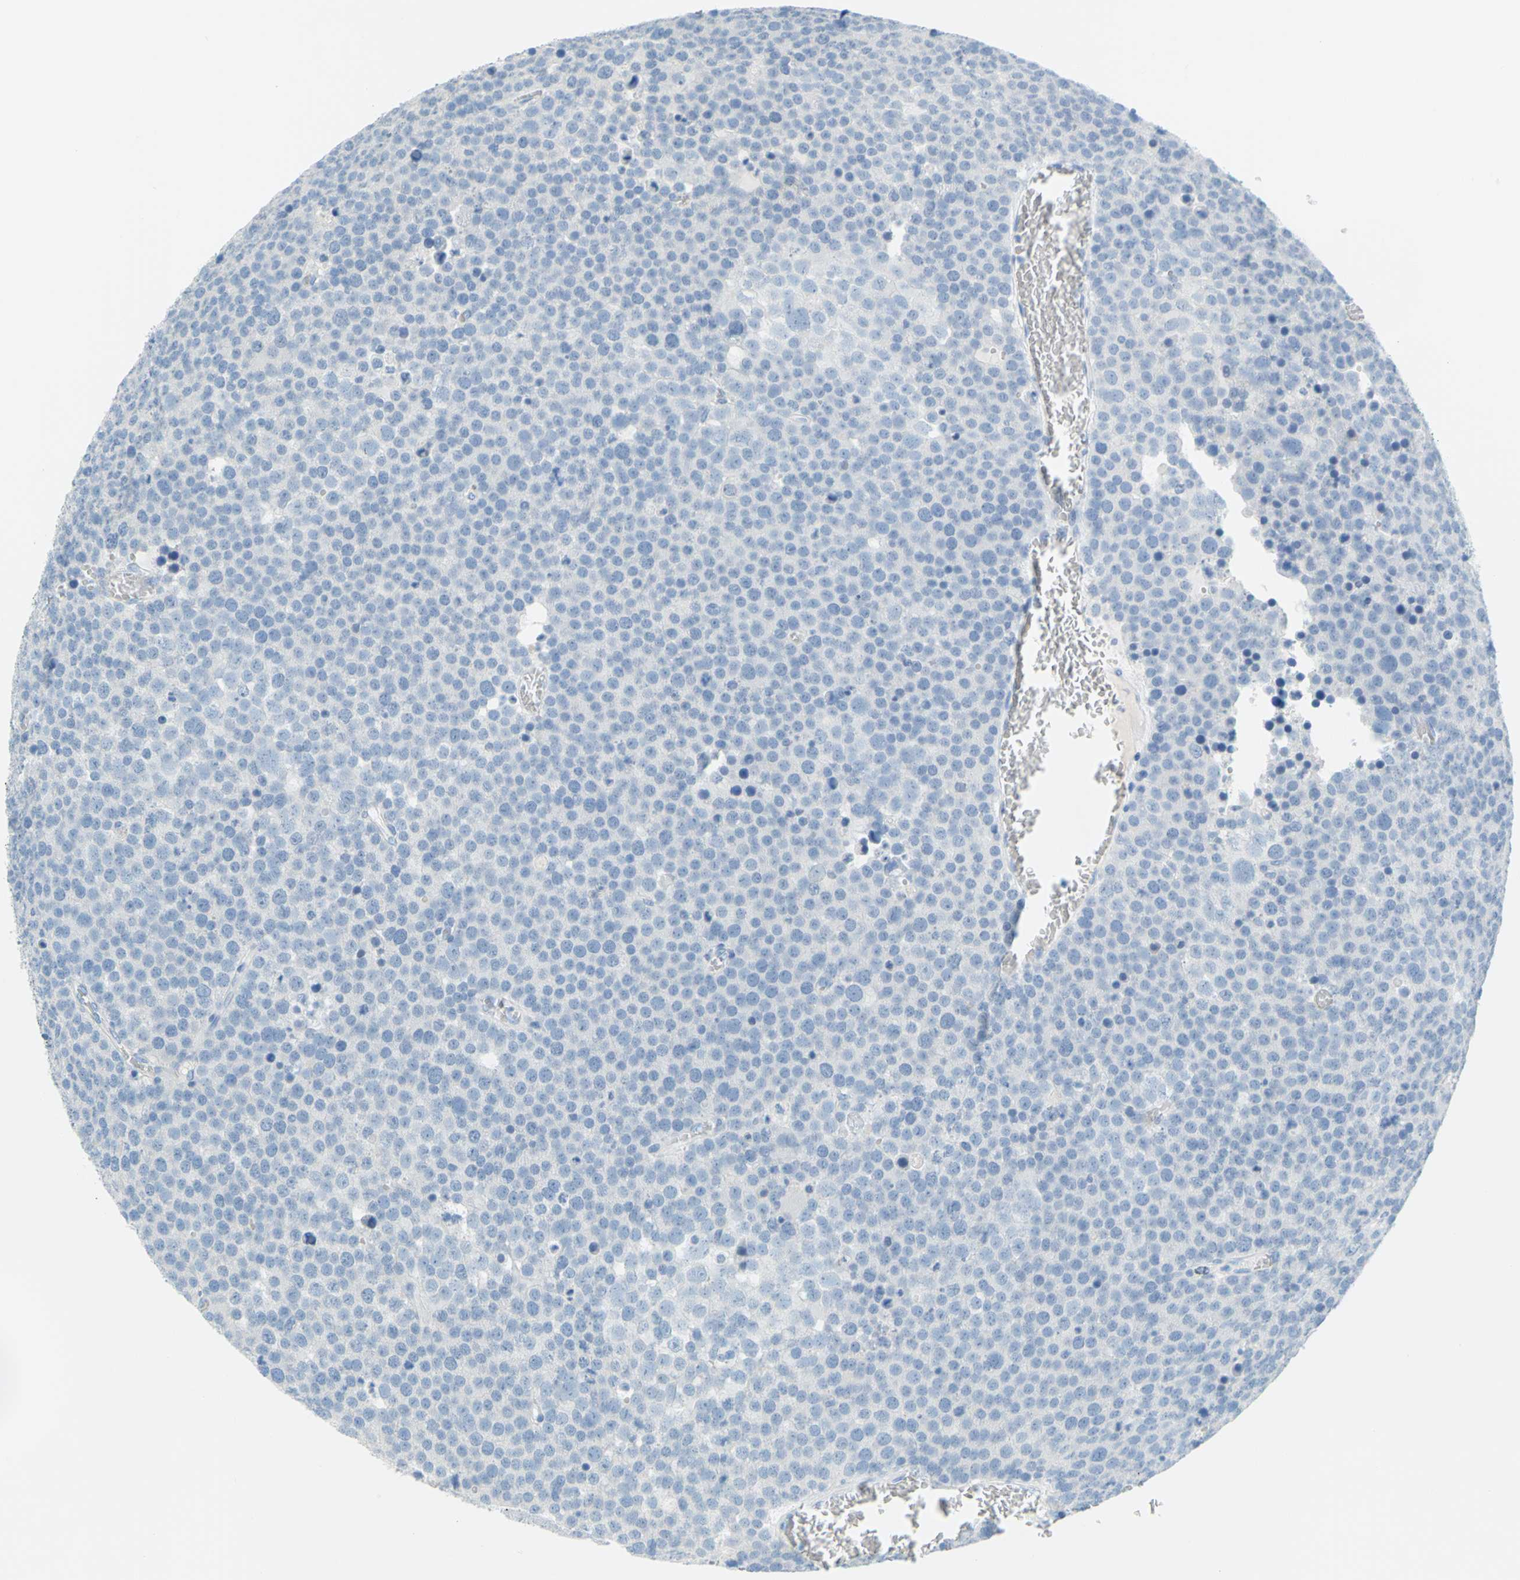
{"staining": {"intensity": "negative", "quantity": "none", "location": "none"}, "tissue": "testis cancer", "cell_type": "Tumor cells", "image_type": "cancer", "snomed": [{"axis": "morphology", "description": "Seminoma, NOS"}, {"axis": "topography", "description": "Testis"}], "caption": "Immunohistochemical staining of testis cancer (seminoma) demonstrates no significant expression in tumor cells.", "gene": "DCT", "patient": {"sex": "male", "age": 71}}